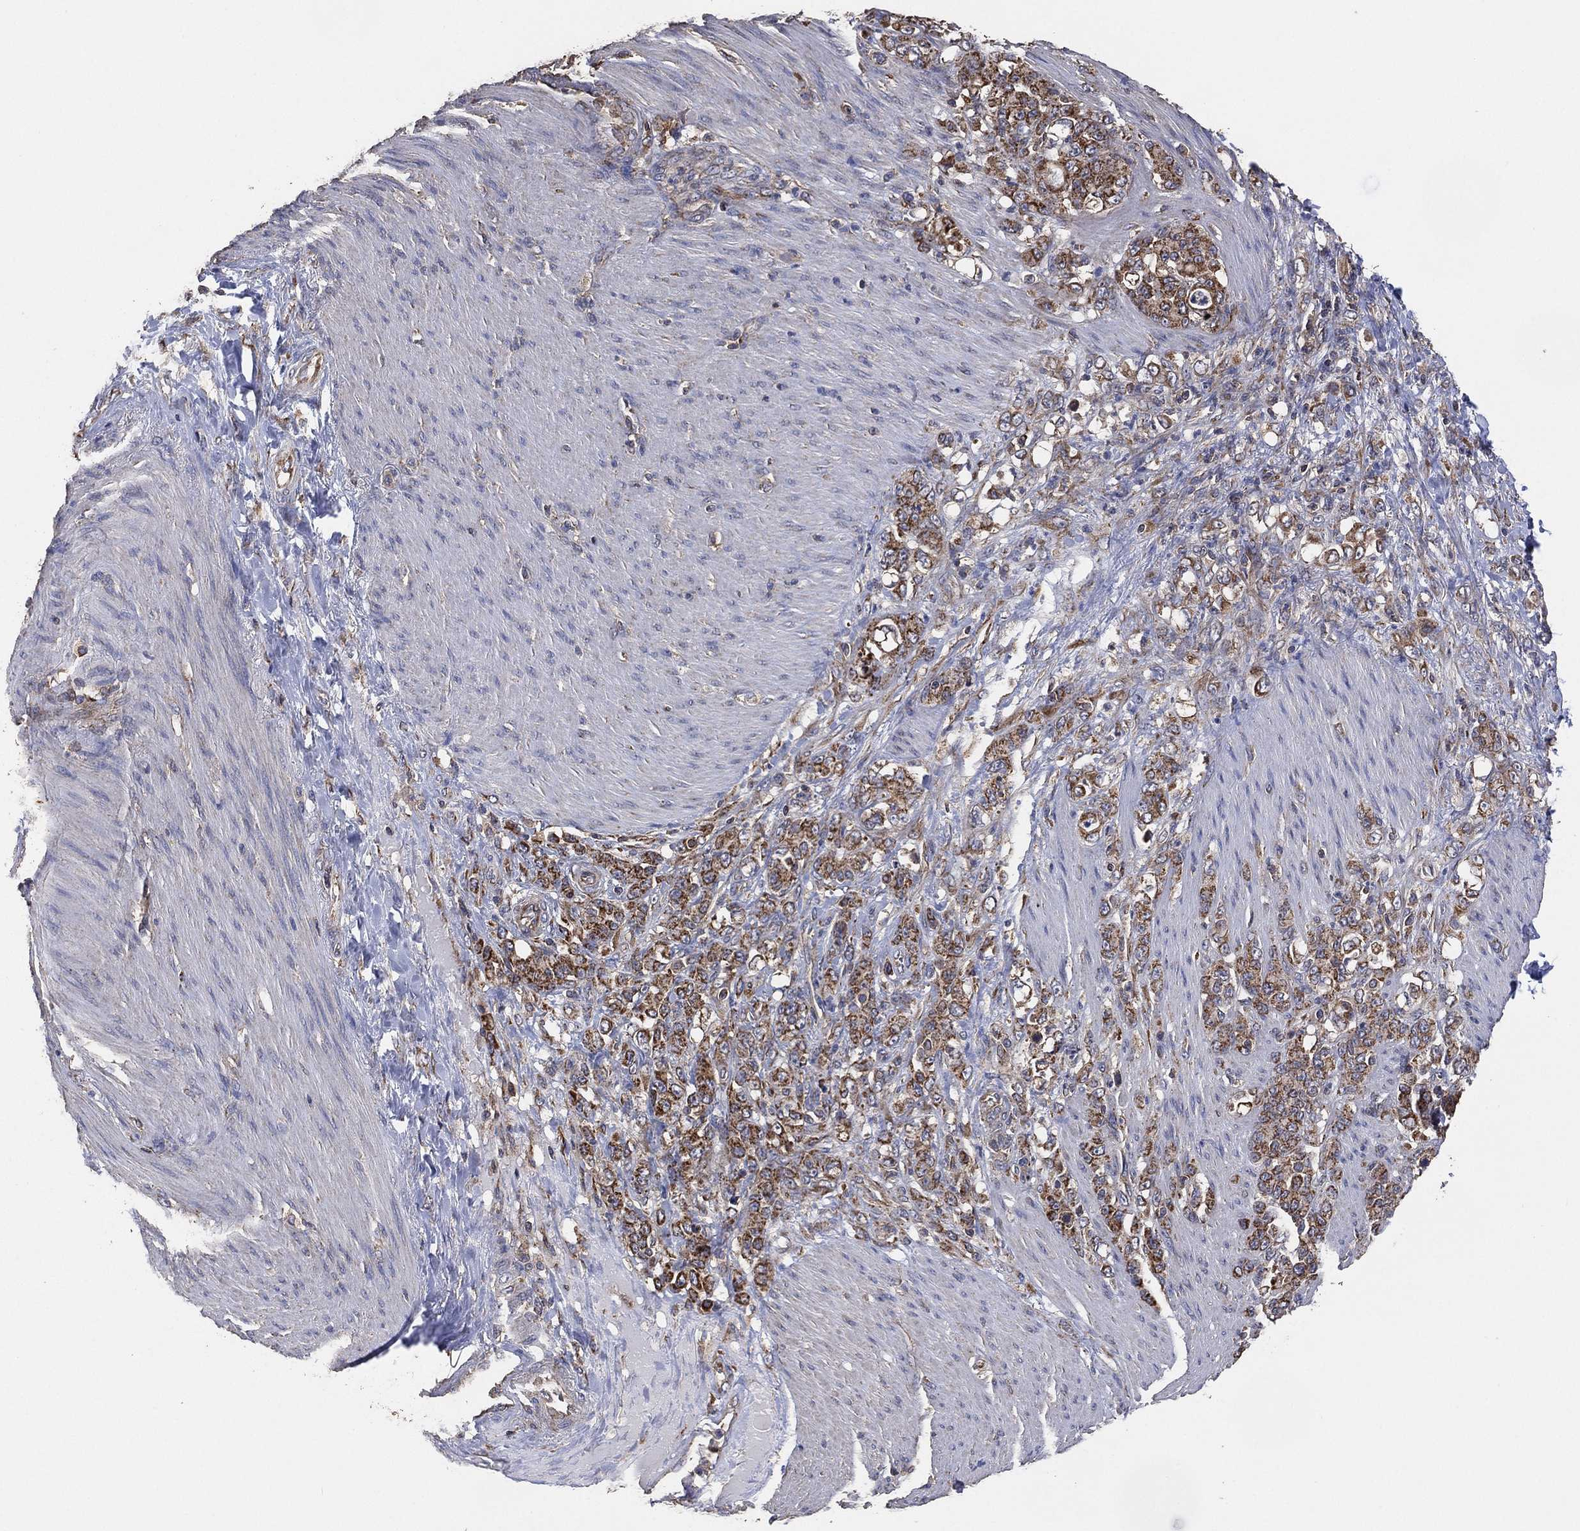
{"staining": {"intensity": "moderate", "quantity": "25%-75%", "location": "cytoplasmic/membranous"}, "tissue": "stomach cancer", "cell_type": "Tumor cells", "image_type": "cancer", "snomed": [{"axis": "morphology", "description": "Adenocarcinoma, NOS"}, {"axis": "topography", "description": "Stomach"}], "caption": "A photomicrograph of human stomach cancer (adenocarcinoma) stained for a protein demonstrates moderate cytoplasmic/membranous brown staining in tumor cells. The protein of interest is stained brown, and the nuclei are stained in blue (DAB IHC with brightfield microscopy, high magnification).", "gene": "LIMD1", "patient": {"sex": "female", "age": 79}}